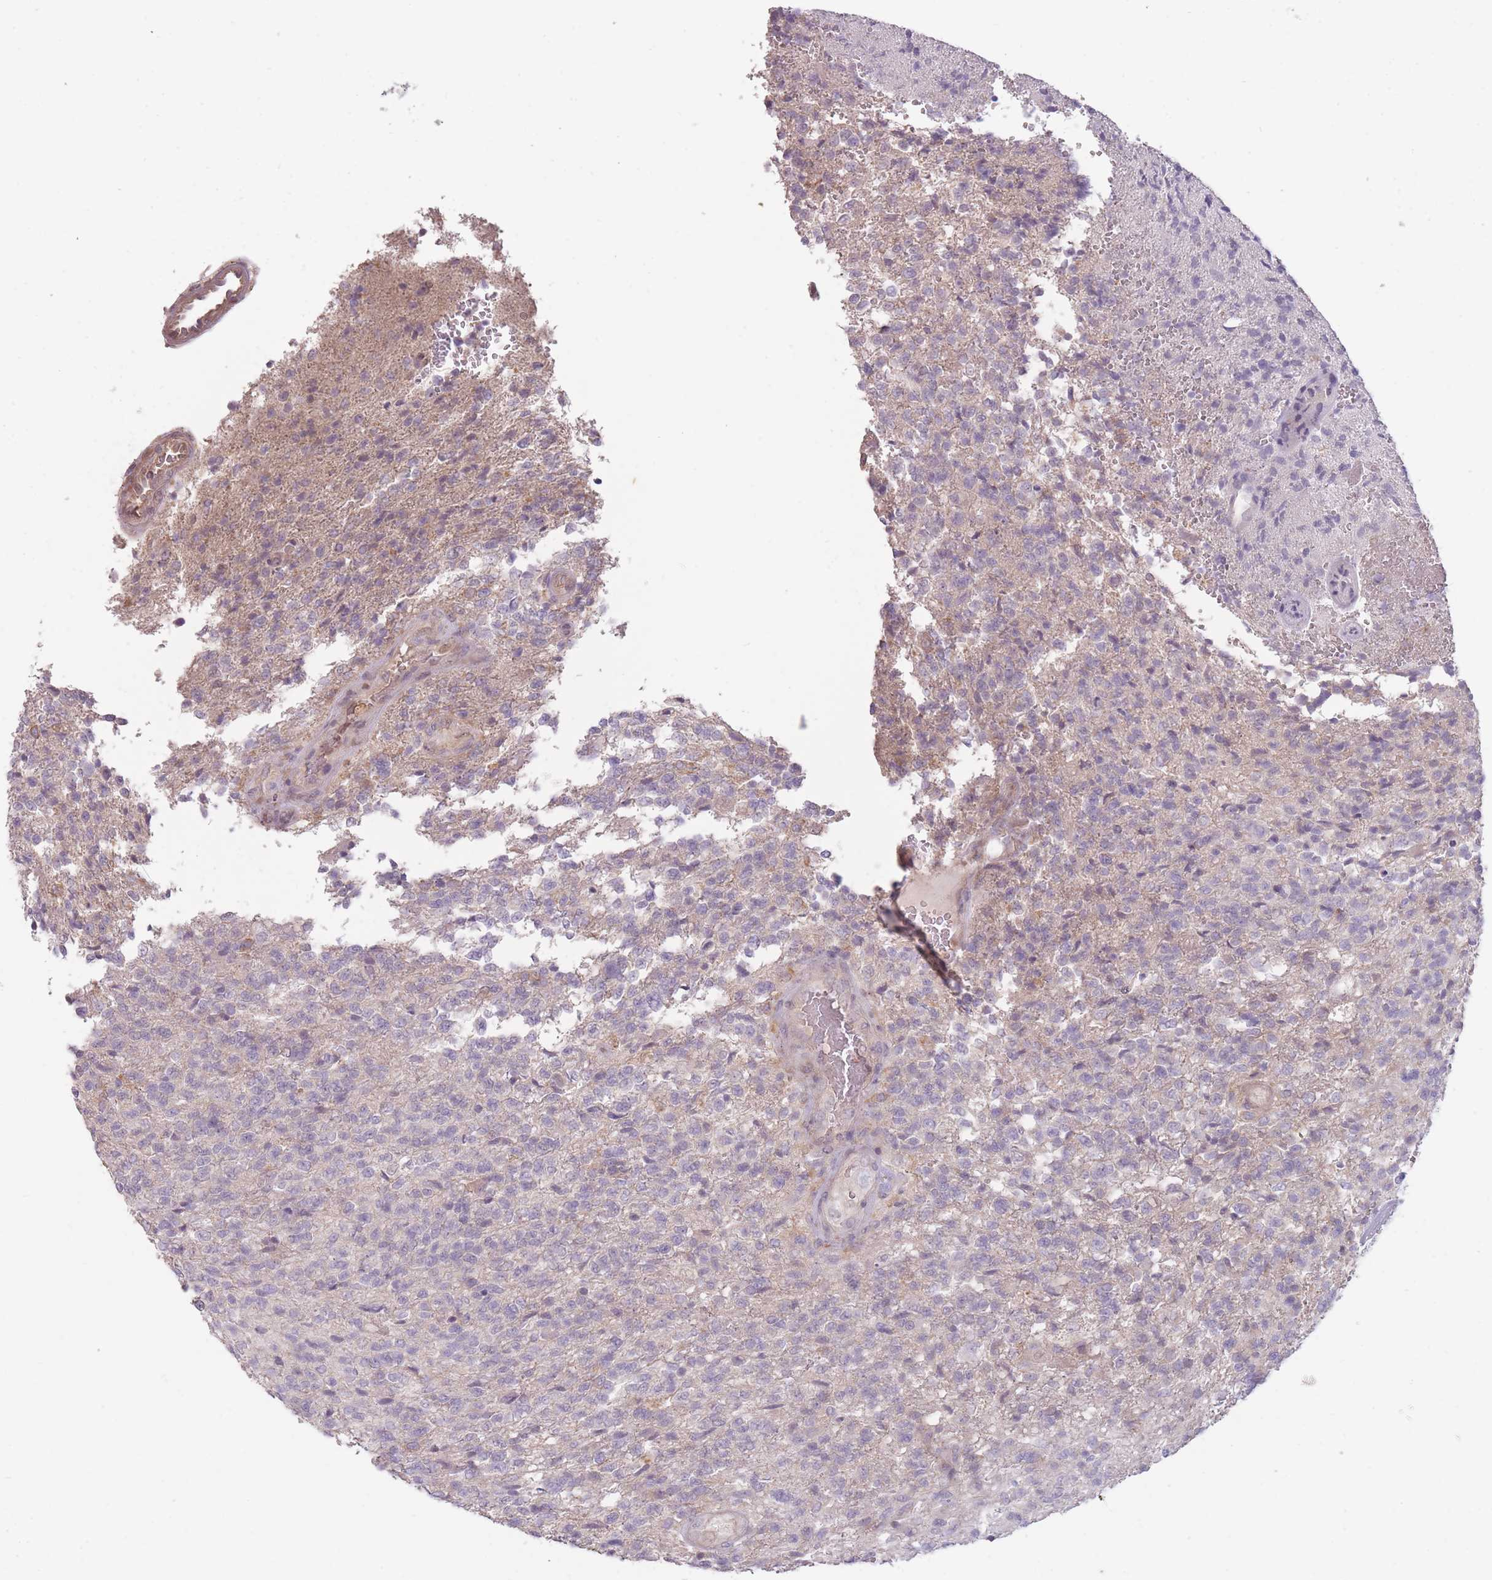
{"staining": {"intensity": "negative", "quantity": "none", "location": "none"}, "tissue": "glioma", "cell_type": "Tumor cells", "image_type": "cancer", "snomed": [{"axis": "morphology", "description": "Glioma, malignant, High grade"}, {"axis": "topography", "description": "Brain"}], "caption": "Human glioma stained for a protein using IHC shows no expression in tumor cells.", "gene": "TET3", "patient": {"sex": "male", "age": 56}}